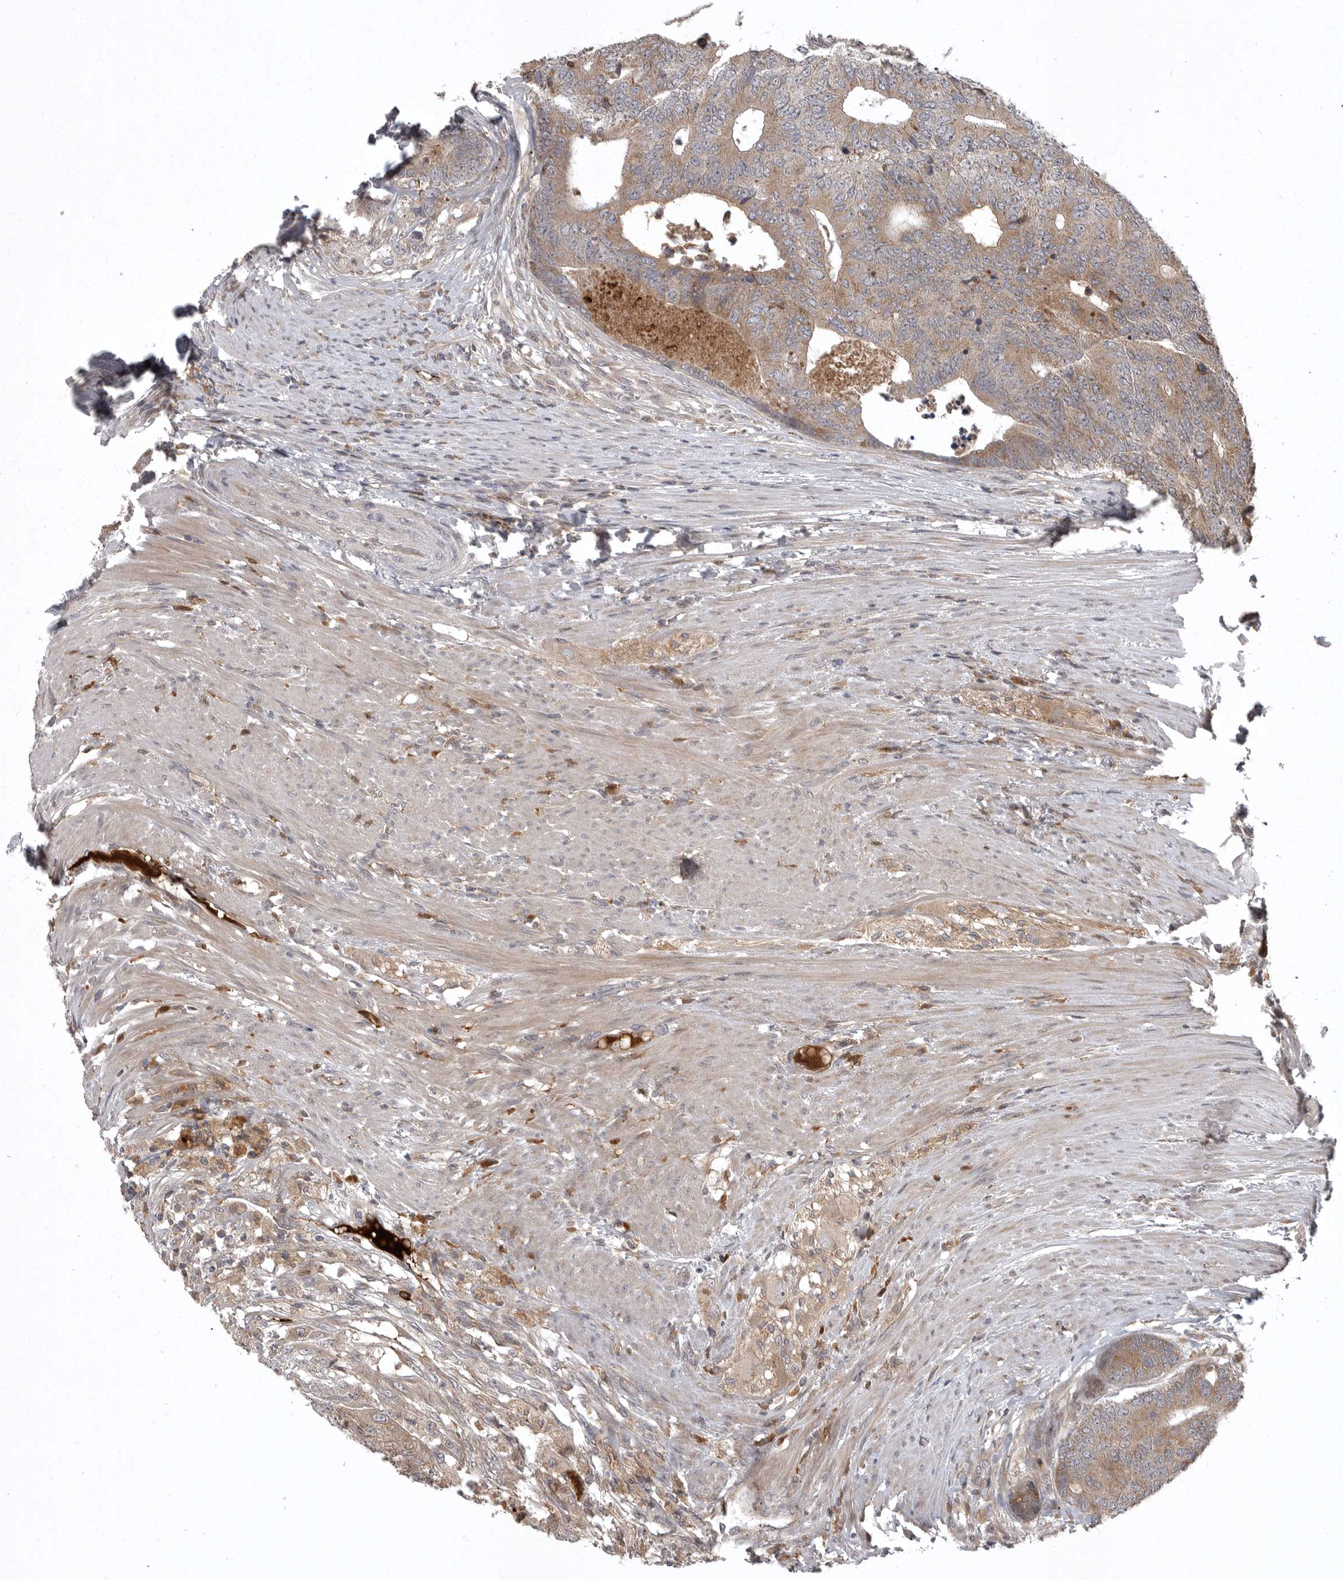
{"staining": {"intensity": "weak", "quantity": ">75%", "location": "cytoplasmic/membranous"}, "tissue": "colorectal cancer", "cell_type": "Tumor cells", "image_type": "cancer", "snomed": [{"axis": "morphology", "description": "Adenocarcinoma, NOS"}, {"axis": "topography", "description": "Colon"}], "caption": "This is an image of immunohistochemistry staining of colorectal adenocarcinoma, which shows weak staining in the cytoplasmic/membranous of tumor cells.", "gene": "GPR31", "patient": {"sex": "female", "age": 67}}